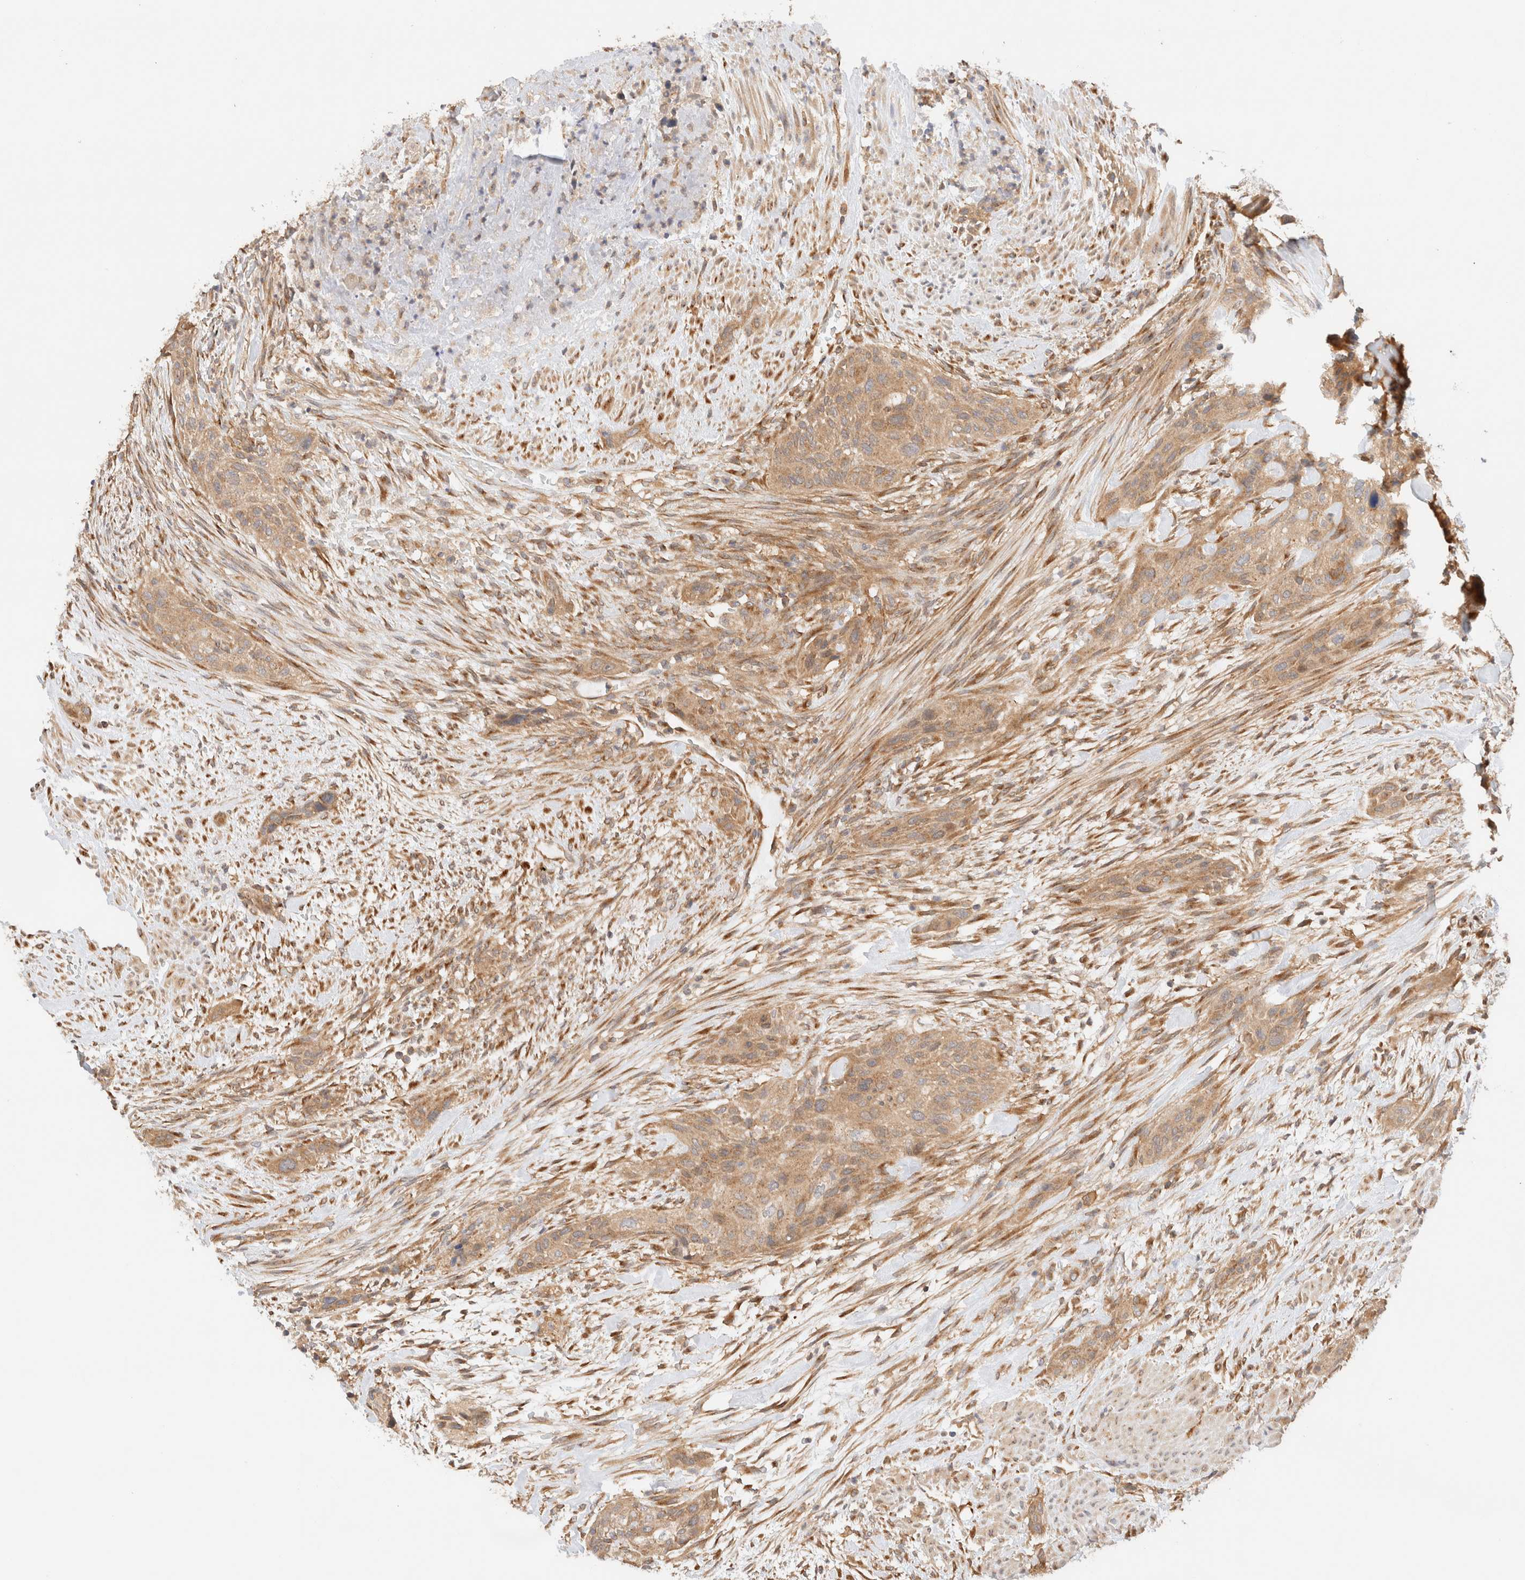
{"staining": {"intensity": "moderate", "quantity": ">75%", "location": "cytoplasmic/membranous"}, "tissue": "urothelial cancer", "cell_type": "Tumor cells", "image_type": "cancer", "snomed": [{"axis": "morphology", "description": "Urothelial carcinoma, High grade"}, {"axis": "topography", "description": "Urinary bladder"}], "caption": "Immunohistochemistry (IHC) of human high-grade urothelial carcinoma demonstrates medium levels of moderate cytoplasmic/membranous positivity in about >75% of tumor cells.", "gene": "RABEP1", "patient": {"sex": "male", "age": 35}}